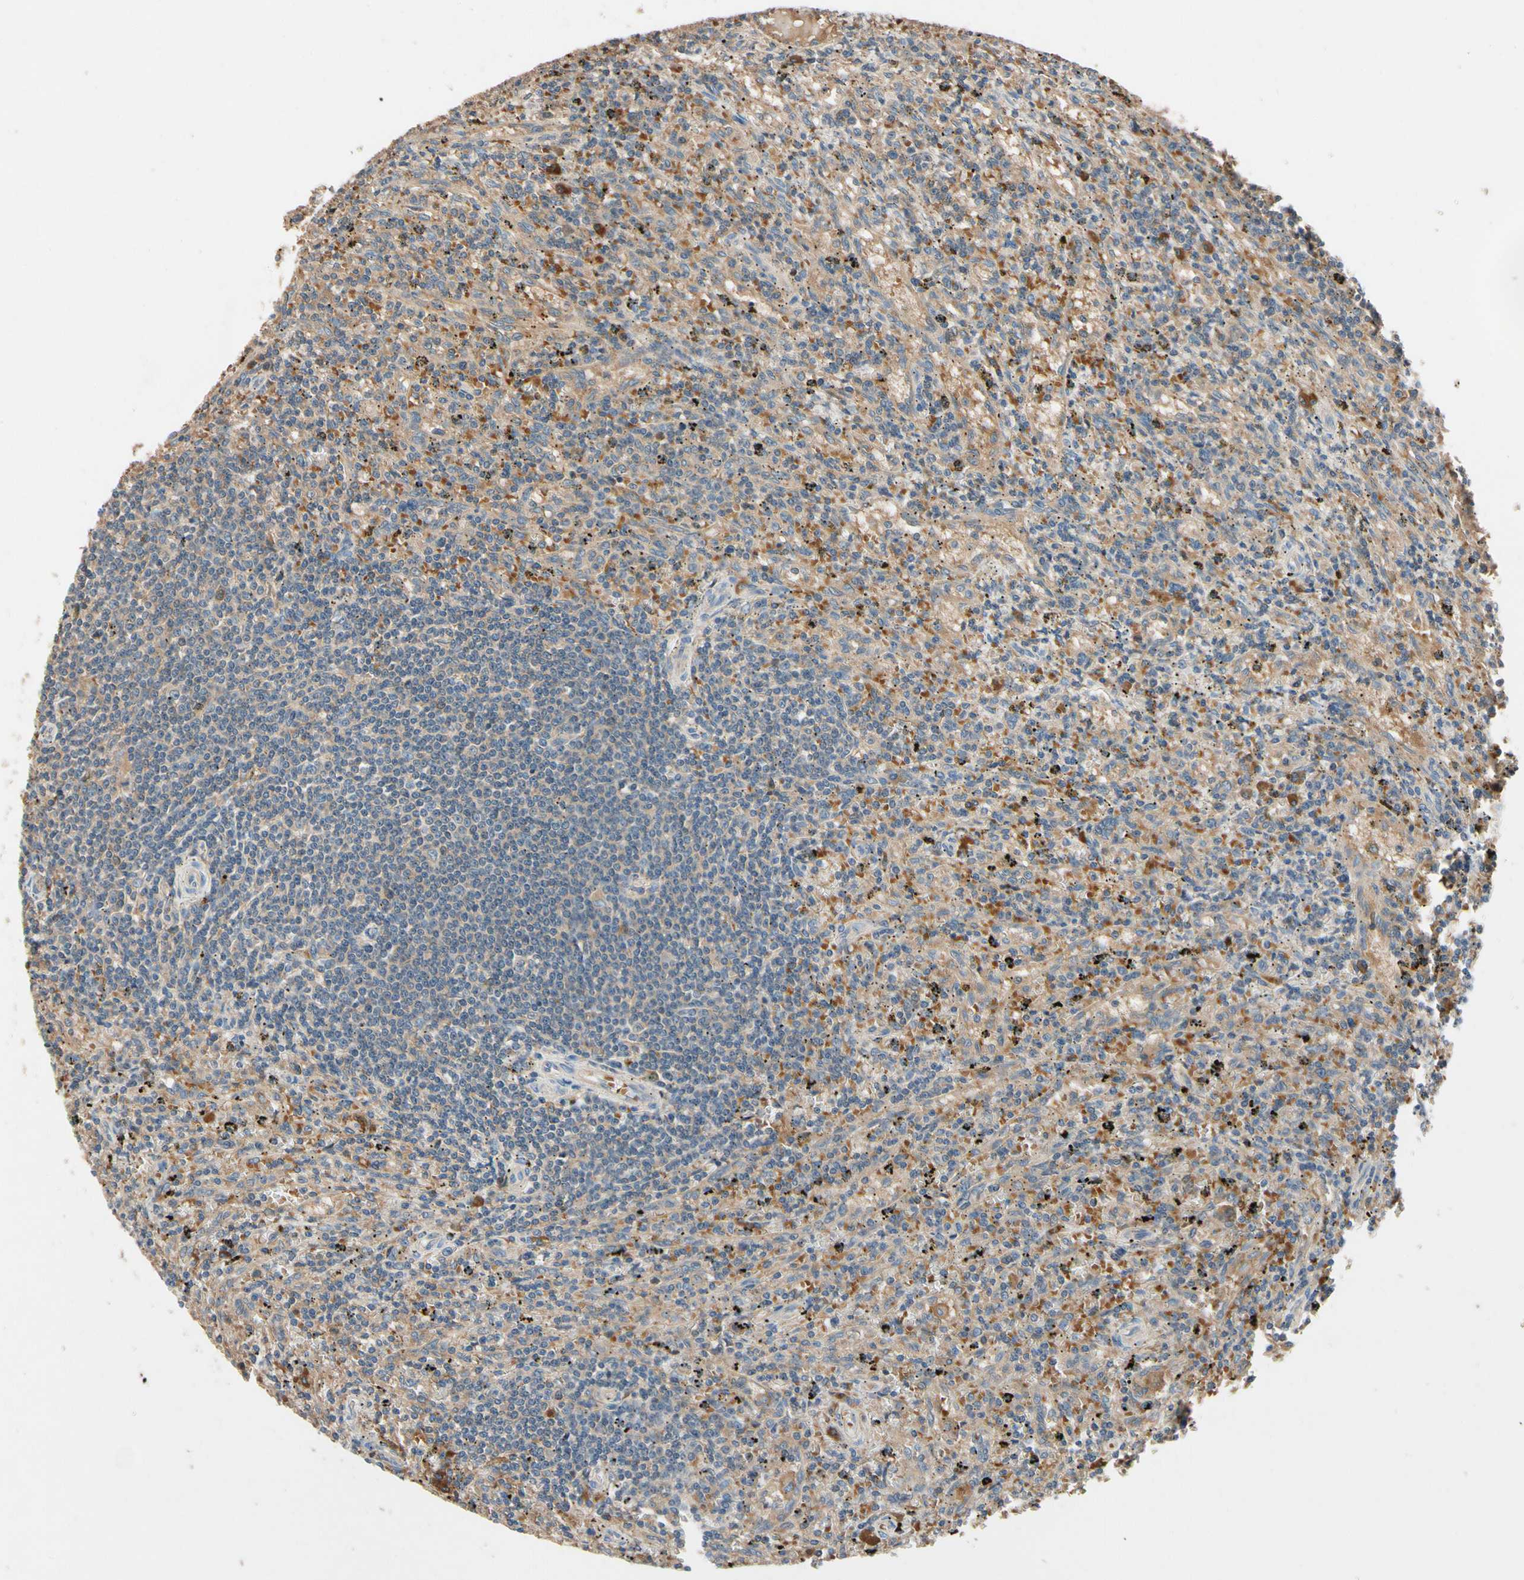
{"staining": {"intensity": "moderate", "quantity": ">75%", "location": "cytoplasmic/membranous"}, "tissue": "lymphoma", "cell_type": "Tumor cells", "image_type": "cancer", "snomed": [{"axis": "morphology", "description": "Malignant lymphoma, non-Hodgkin's type, Low grade"}, {"axis": "topography", "description": "Spleen"}], "caption": "IHC (DAB (3,3'-diaminobenzidine)) staining of human low-grade malignant lymphoma, non-Hodgkin's type displays moderate cytoplasmic/membranous protein staining in approximately >75% of tumor cells. Nuclei are stained in blue.", "gene": "IL1RL1", "patient": {"sex": "male", "age": 76}}